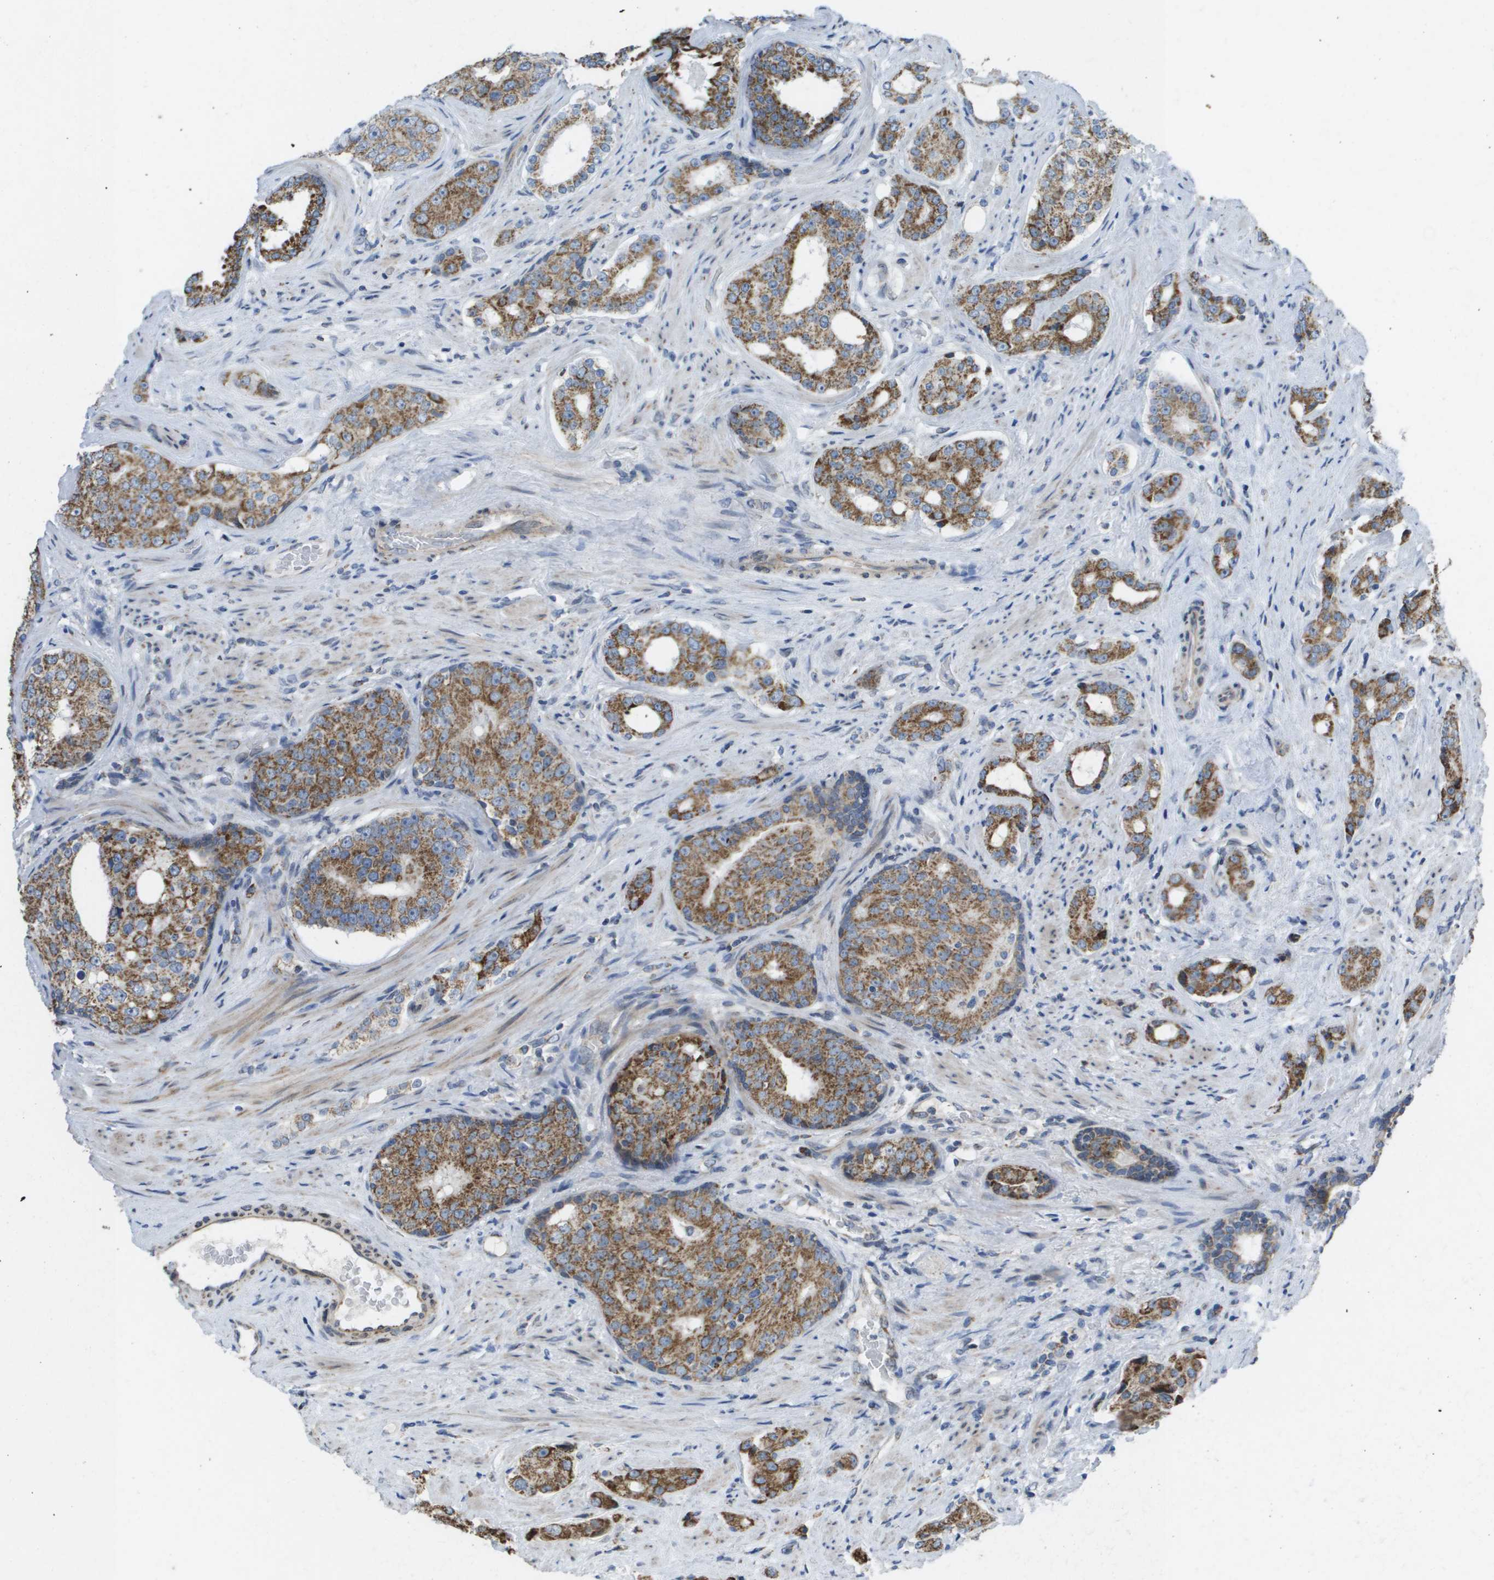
{"staining": {"intensity": "moderate", "quantity": ">75%", "location": "cytoplasmic/membranous"}, "tissue": "prostate cancer", "cell_type": "Tumor cells", "image_type": "cancer", "snomed": [{"axis": "morphology", "description": "Adenocarcinoma, High grade"}, {"axis": "topography", "description": "Prostate"}], "caption": "Tumor cells reveal medium levels of moderate cytoplasmic/membranous positivity in approximately >75% of cells in human prostate adenocarcinoma (high-grade). The staining is performed using DAB brown chromogen to label protein expression. The nuclei are counter-stained blue using hematoxylin.", "gene": "TMEM223", "patient": {"sex": "male", "age": 71}}